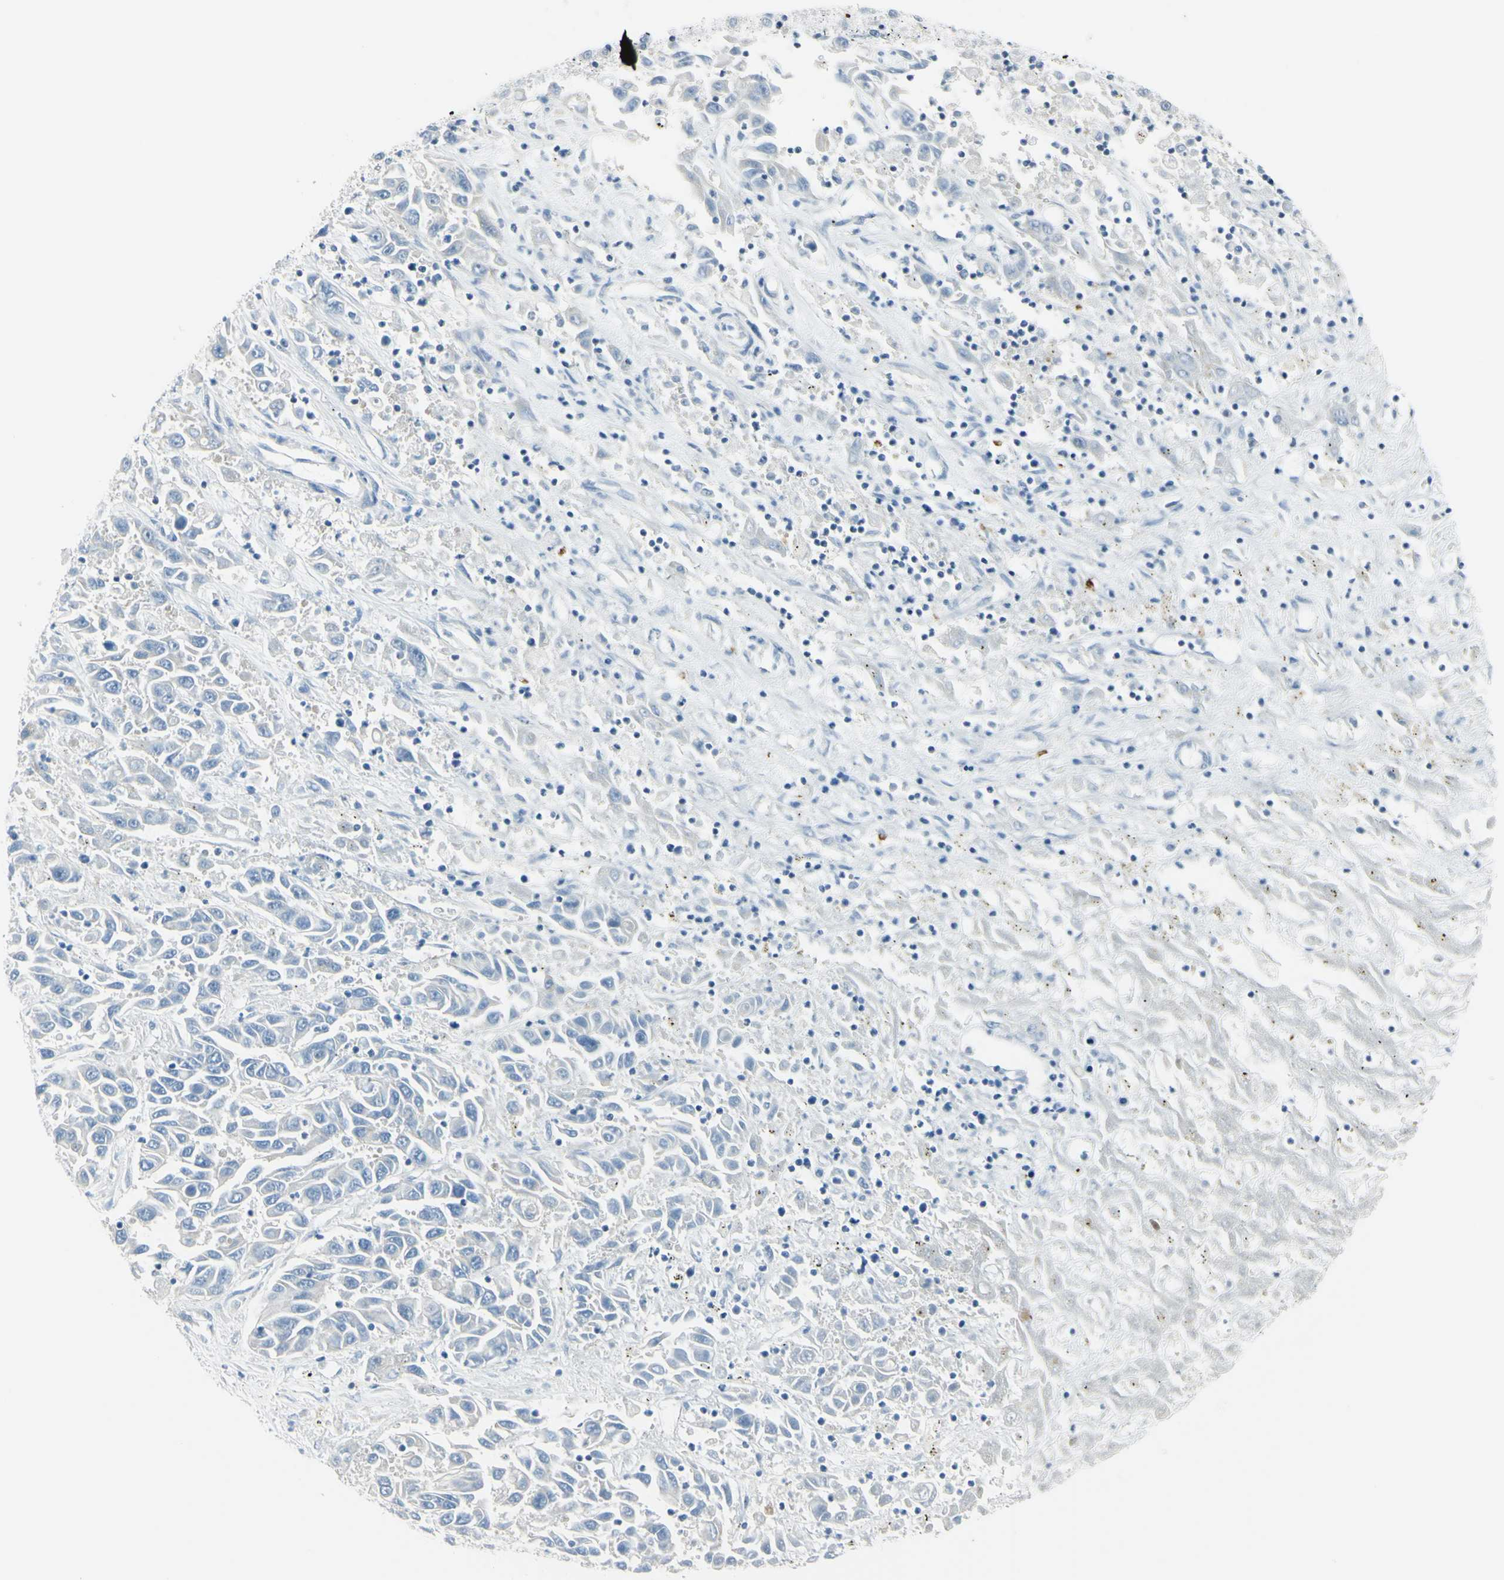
{"staining": {"intensity": "negative", "quantity": "none", "location": "none"}, "tissue": "liver cancer", "cell_type": "Tumor cells", "image_type": "cancer", "snomed": [{"axis": "morphology", "description": "Cholangiocarcinoma"}, {"axis": "topography", "description": "Liver"}], "caption": "A high-resolution micrograph shows IHC staining of liver cancer (cholangiocarcinoma), which demonstrates no significant positivity in tumor cells. (Immunohistochemistry (ihc), brightfield microscopy, high magnification).", "gene": "DLG4", "patient": {"sex": "female", "age": 52}}